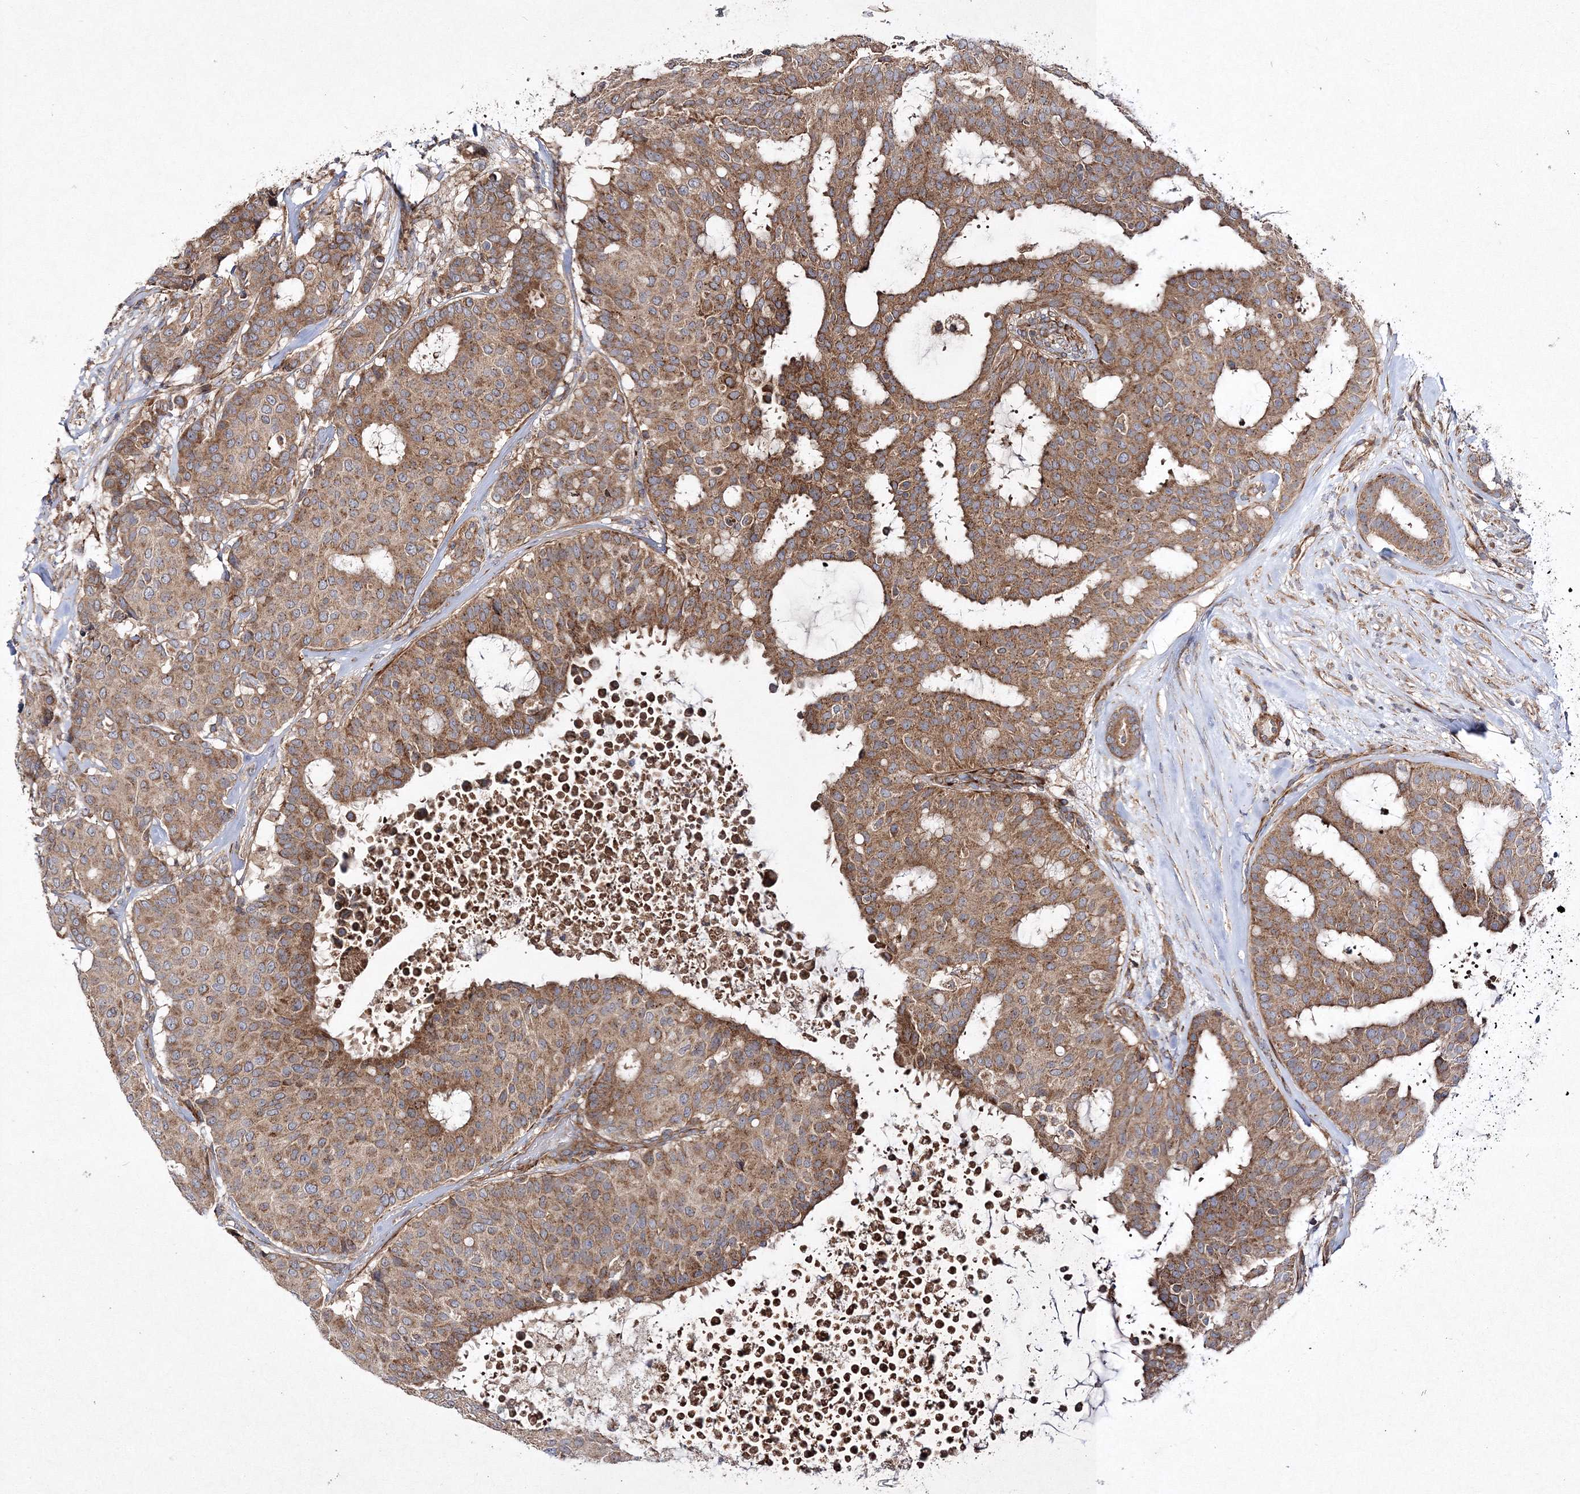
{"staining": {"intensity": "moderate", "quantity": ">75%", "location": "cytoplasmic/membranous"}, "tissue": "breast cancer", "cell_type": "Tumor cells", "image_type": "cancer", "snomed": [{"axis": "morphology", "description": "Duct carcinoma"}, {"axis": "topography", "description": "Breast"}], "caption": "High-power microscopy captured an immunohistochemistry (IHC) image of breast cancer (intraductal carcinoma), revealing moderate cytoplasmic/membranous positivity in approximately >75% of tumor cells. (DAB = brown stain, brightfield microscopy at high magnification).", "gene": "DNAJC13", "patient": {"sex": "female", "age": 75}}